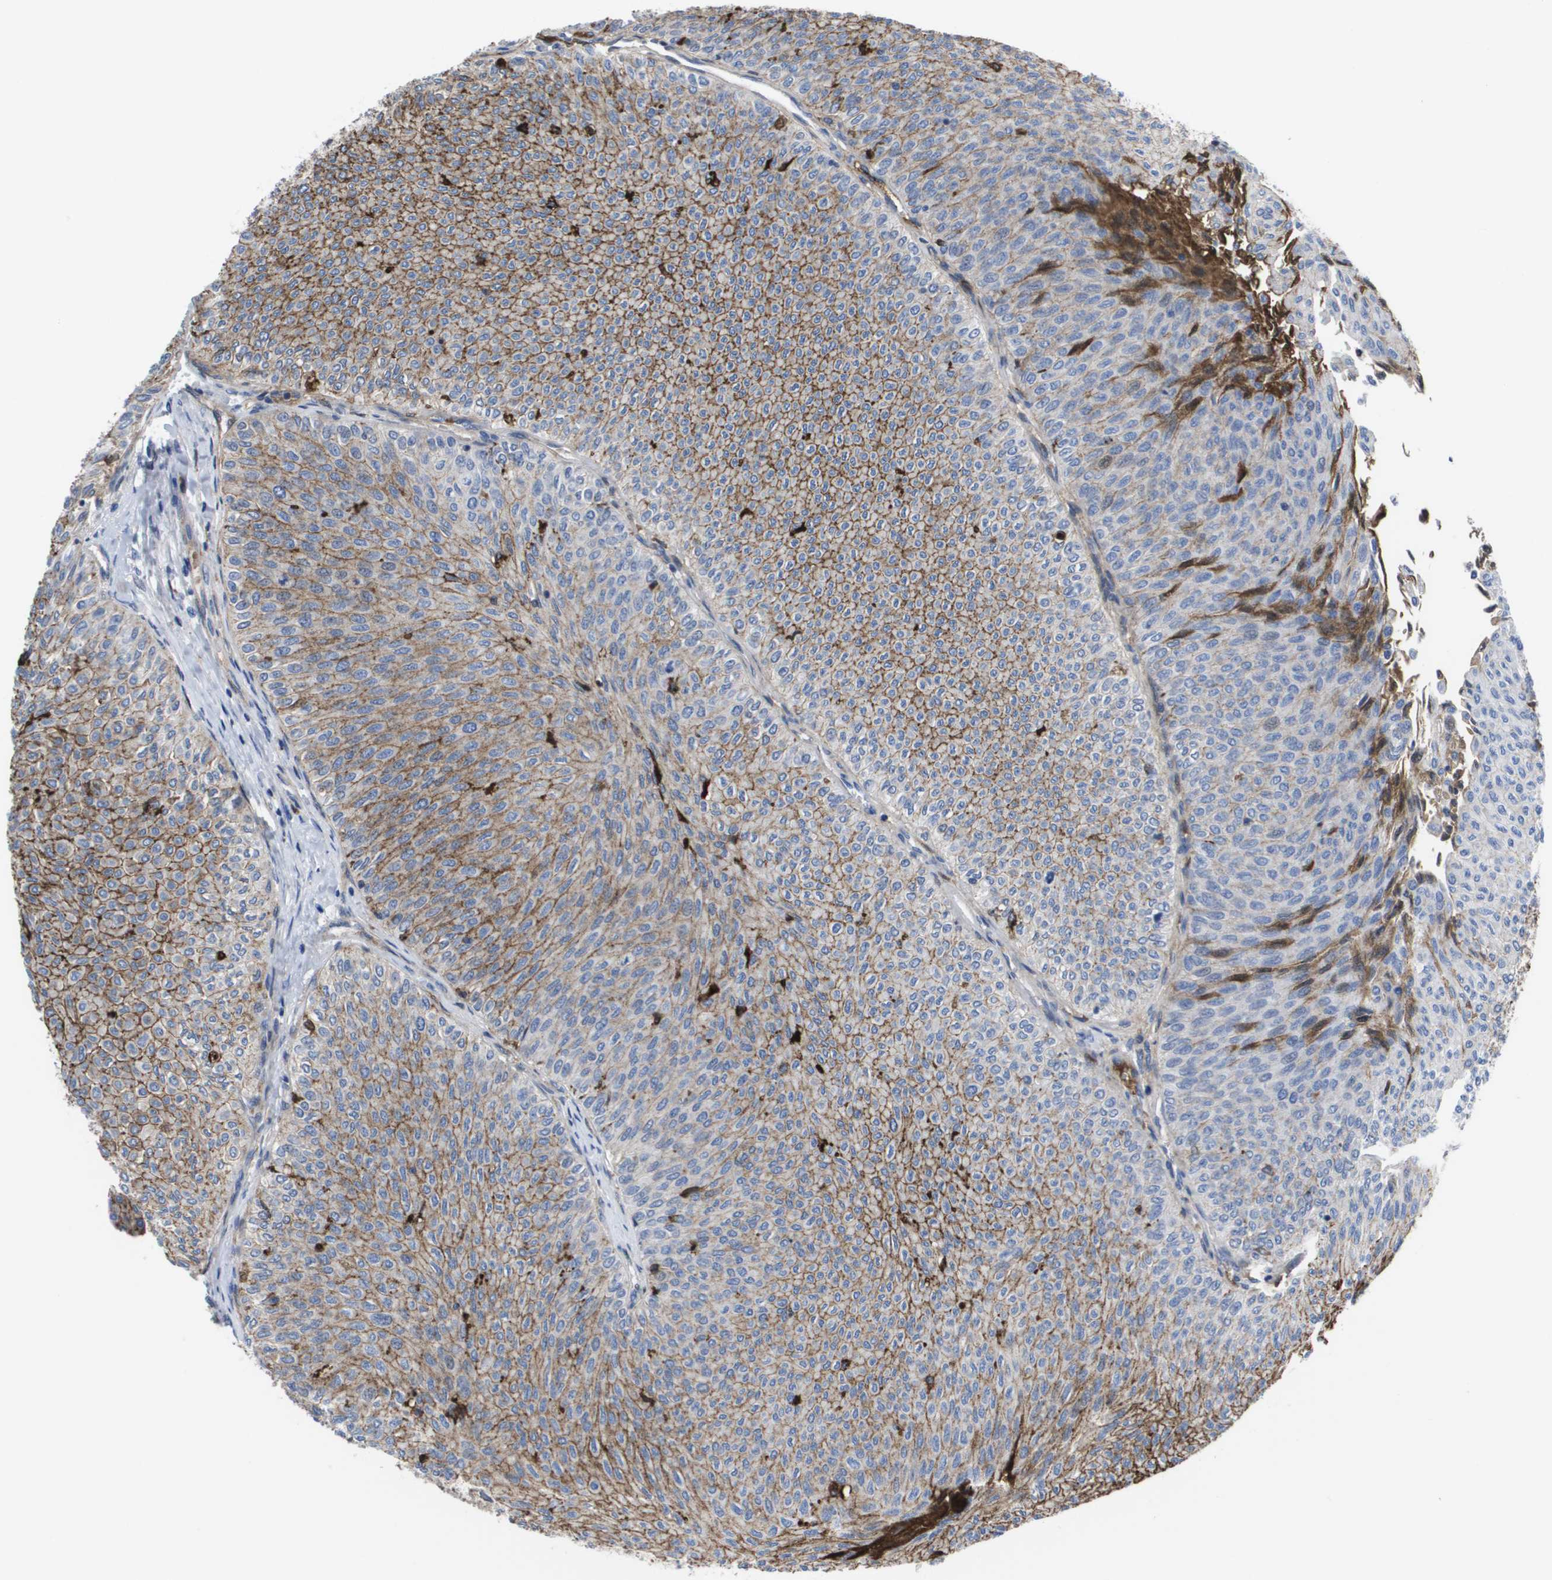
{"staining": {"intensity": "moderate", "quantity": "25%-75%", "location": "cytoplasmic/membranous"}, "tissue": "urothelial cancer", "cell_type": "Tumor cells", "image_type": "cancer", "snomed": [{"axis": "morphology", "description": "Urothelial carcinoma, Low grade"}, {"axis": "topography", "description": "Urinary bladder"}], "caption": "A micrograph showing moderate cytoplasmic/membranous expression in about 25%-75% of tumor cells in urothelial cancer, as visualized by brown immunohistochemical staining.", "gene": "SERPINC1", "patient": {"sex": "male", "age": 78}}